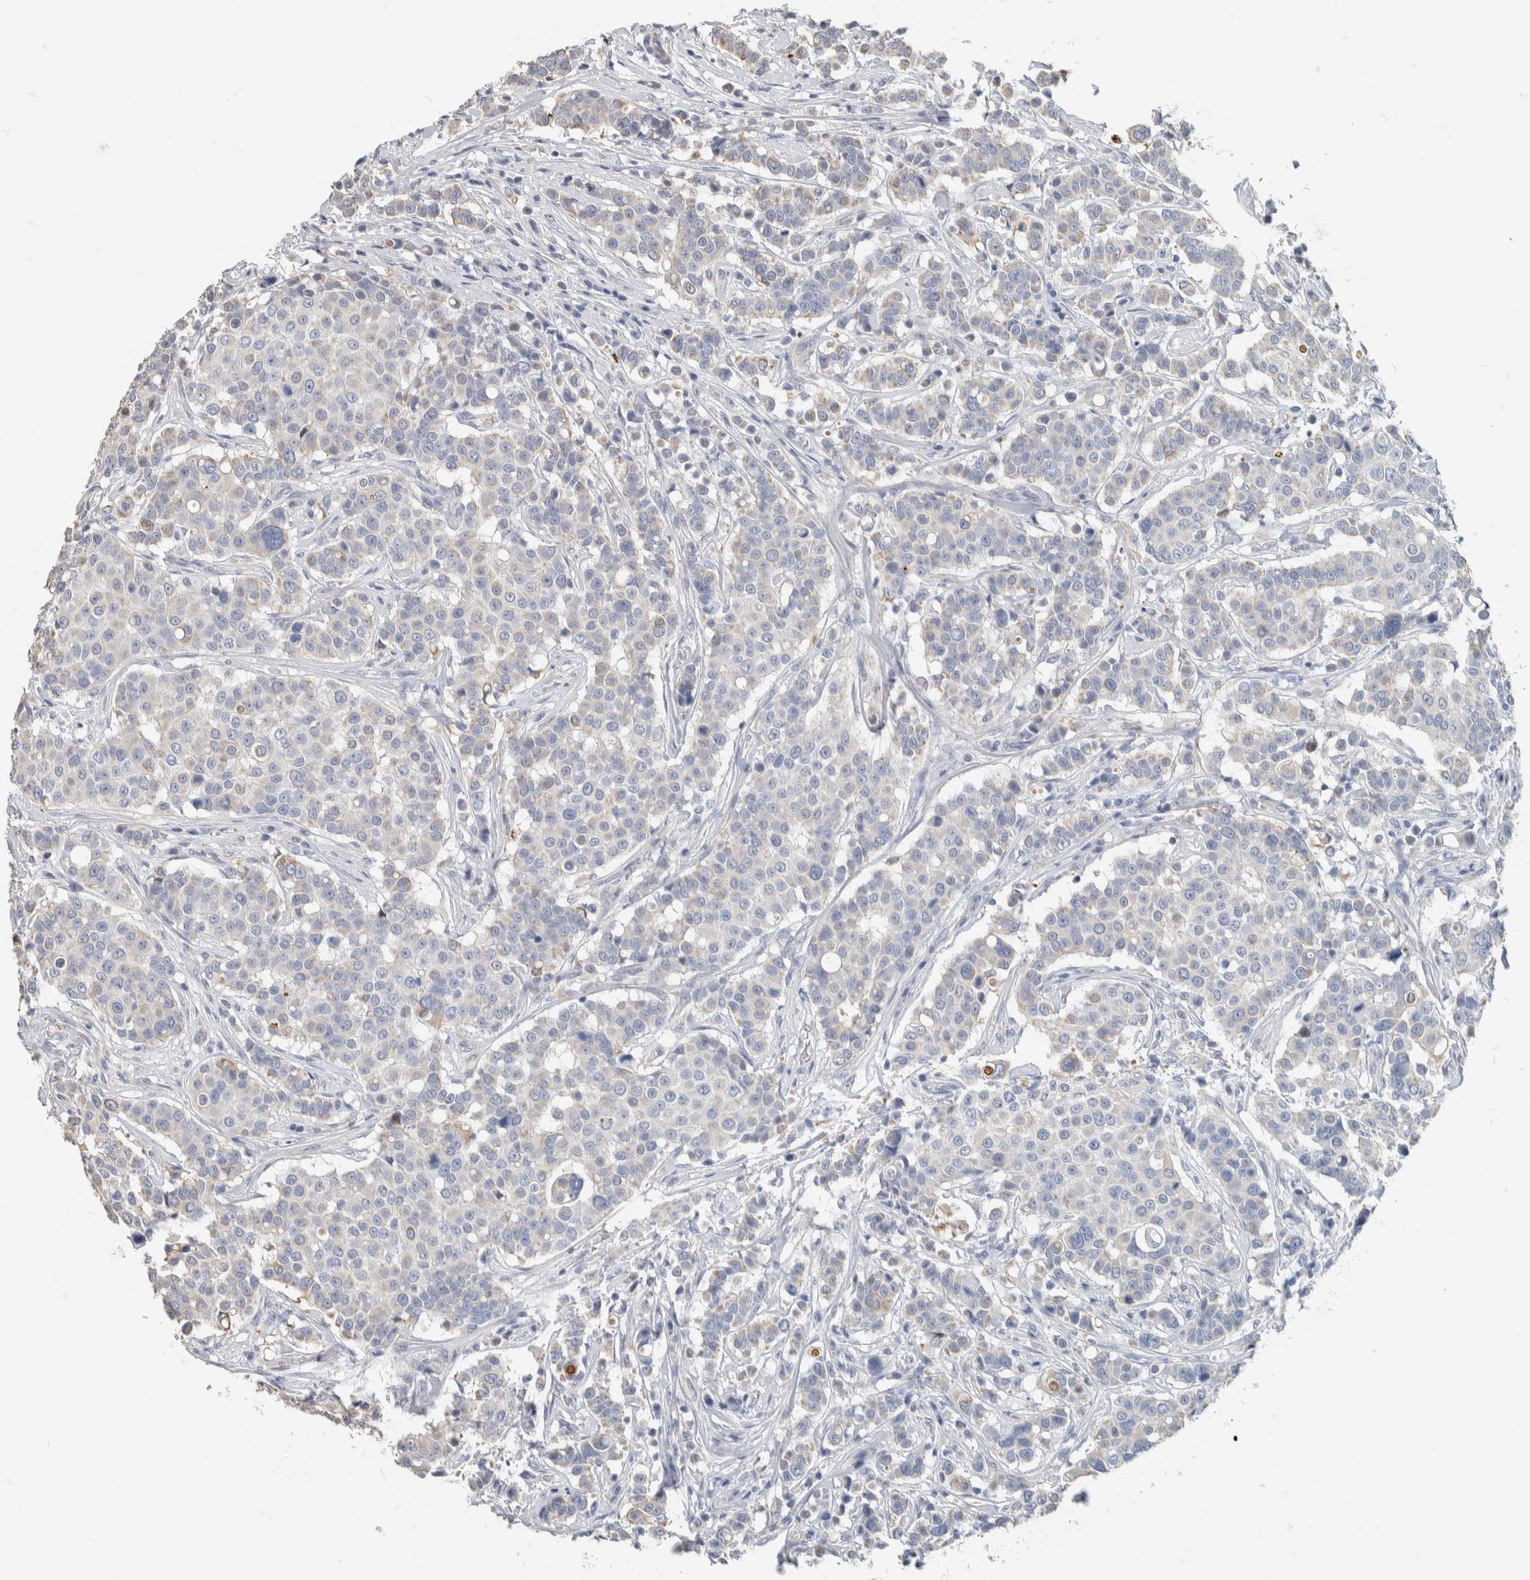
{"staining": {"intensity": "moderate", "quantity": "<25%", "location": "cytoplasmic/membranous"}, "tissue": "breast cancer", "cell_type": "Tumor cells", "image_type": "cancer", "snomed": [{"axis": "morphology", "description": "Duct carcinoma"}, {"axis": "topography", "description": "Breast"}], "caption": "Immunohistochemistry image of neoplastic tissue: human breast cancer stained using immunohistochemistry reveals low levels of moderate protein expression localized specifically in the cytoplasmic/membranous of tumor cells, appearing as a cytoplasmic/membranous brown color.", "gene": "NEFM", "patient": {"sex": "female", "age": 27}}